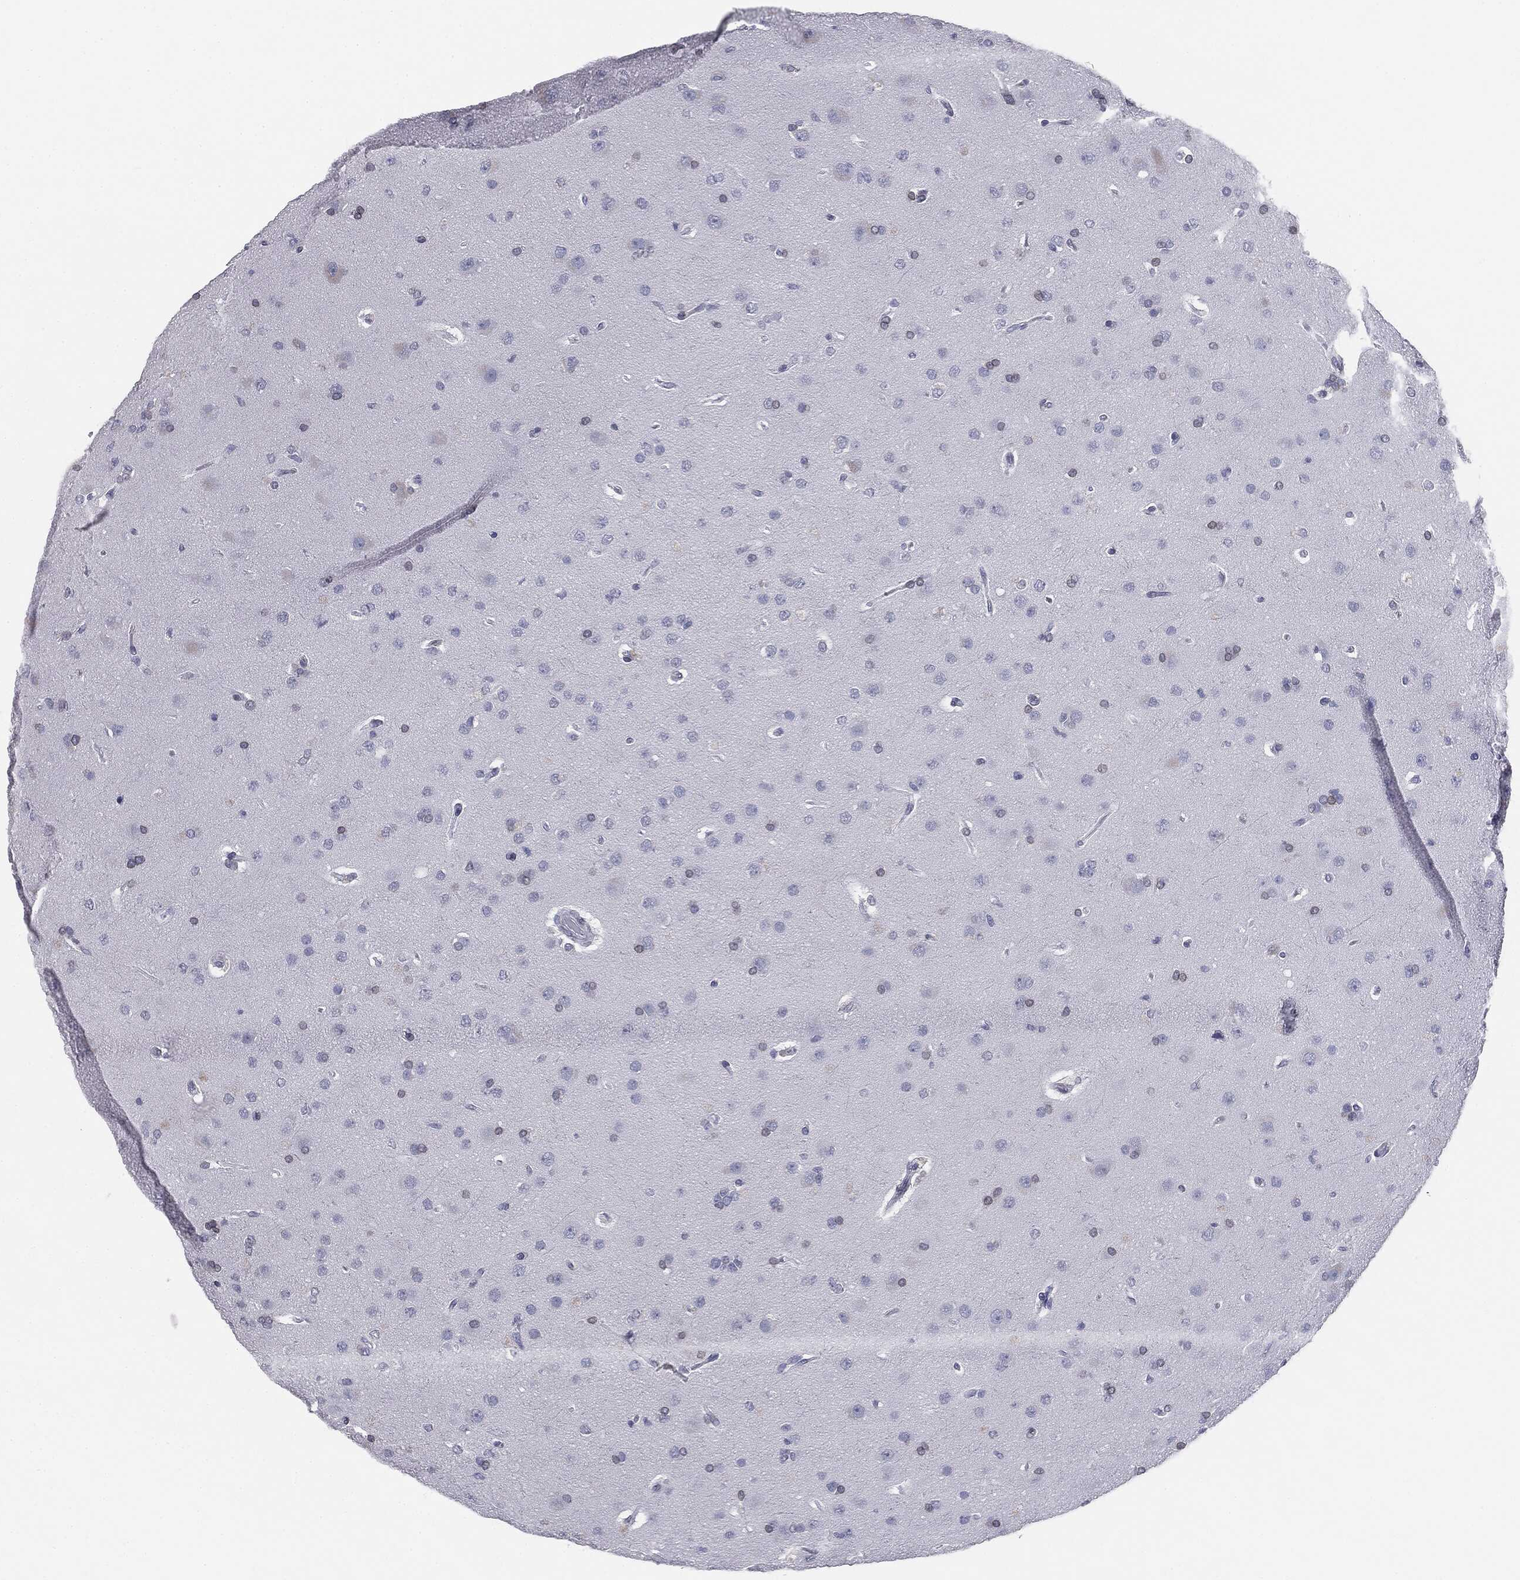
{"staining": {"intensity": "negative", "quantity": "none", "location": "none"}, "tissue": "glioma", "cell_type": "Tumor cells", "image_type": "cancer", "snomed": [{"axis": "morphology", "description": "Glioma, malignant, NOS"}, {"axis": "topography", "description": "Cerebral cortex"}], "caption": "A micrograph of human glioma is negative for staining in tumor cells. (Brightfield microscopy of DAB immunohistochemistry at high magnification).", "gene": "ALDOB", "patient": {"sex": "male", "age": 58}}